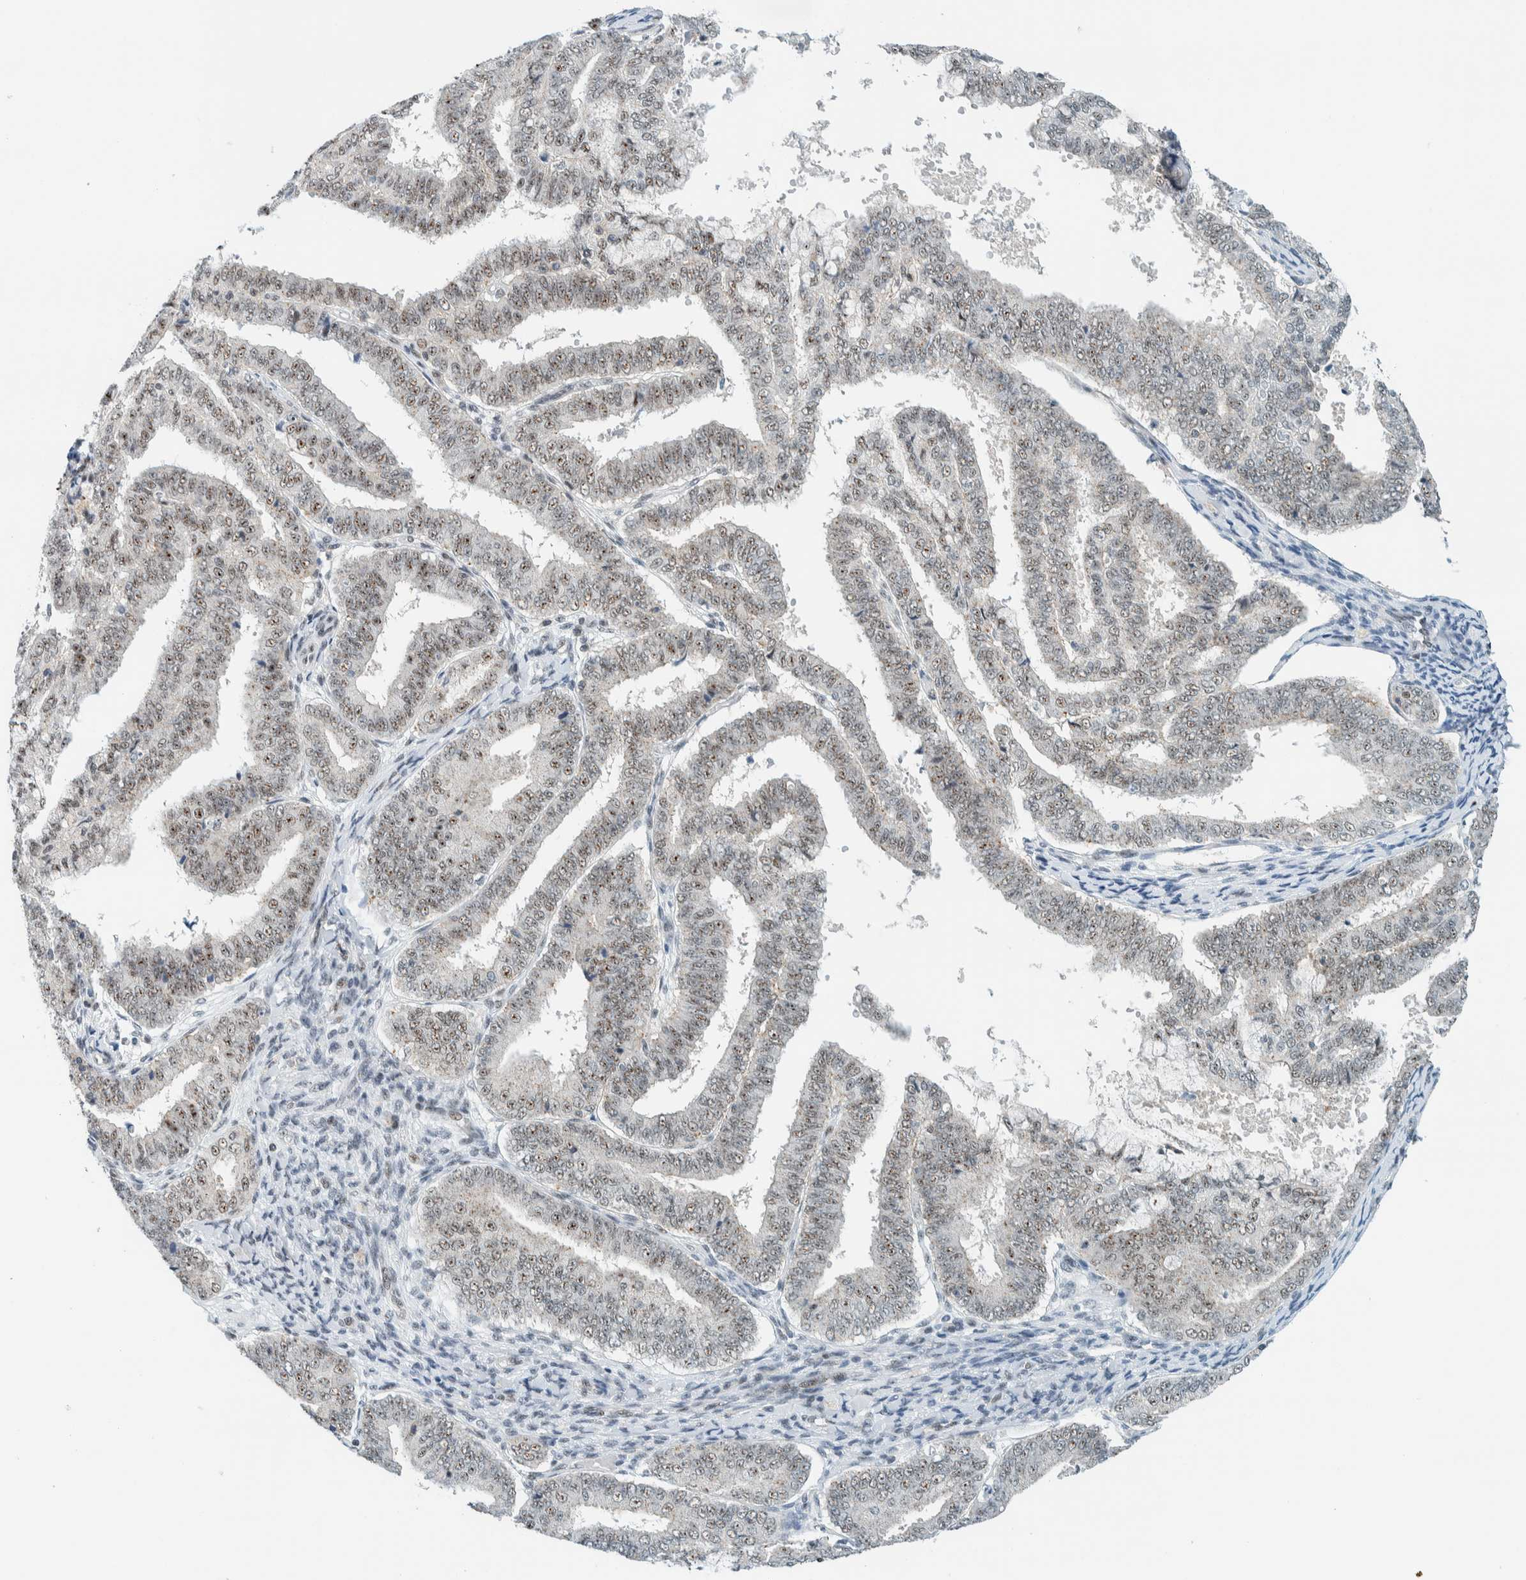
{"staining": {"intensity": "weak", "quantity": ">75%", "location": "nuclear"}, "tissue": "endometrial cancer", "cell_type": "Tumor cells", "image_type": "cancer", "snomed": [{"axis": "morphology", "description": "Adenocarcinoma, NOS"}, {"axis": "topography", "description": "Endometrium"}], "caption": "Immunohistochemical staining of human endometrial cancer displays low levels of weak nuclear positivity in approximately >75% of tumor cells.", "gene": "CYSRT1", "patient": {"sex": "female", "age": 63}}